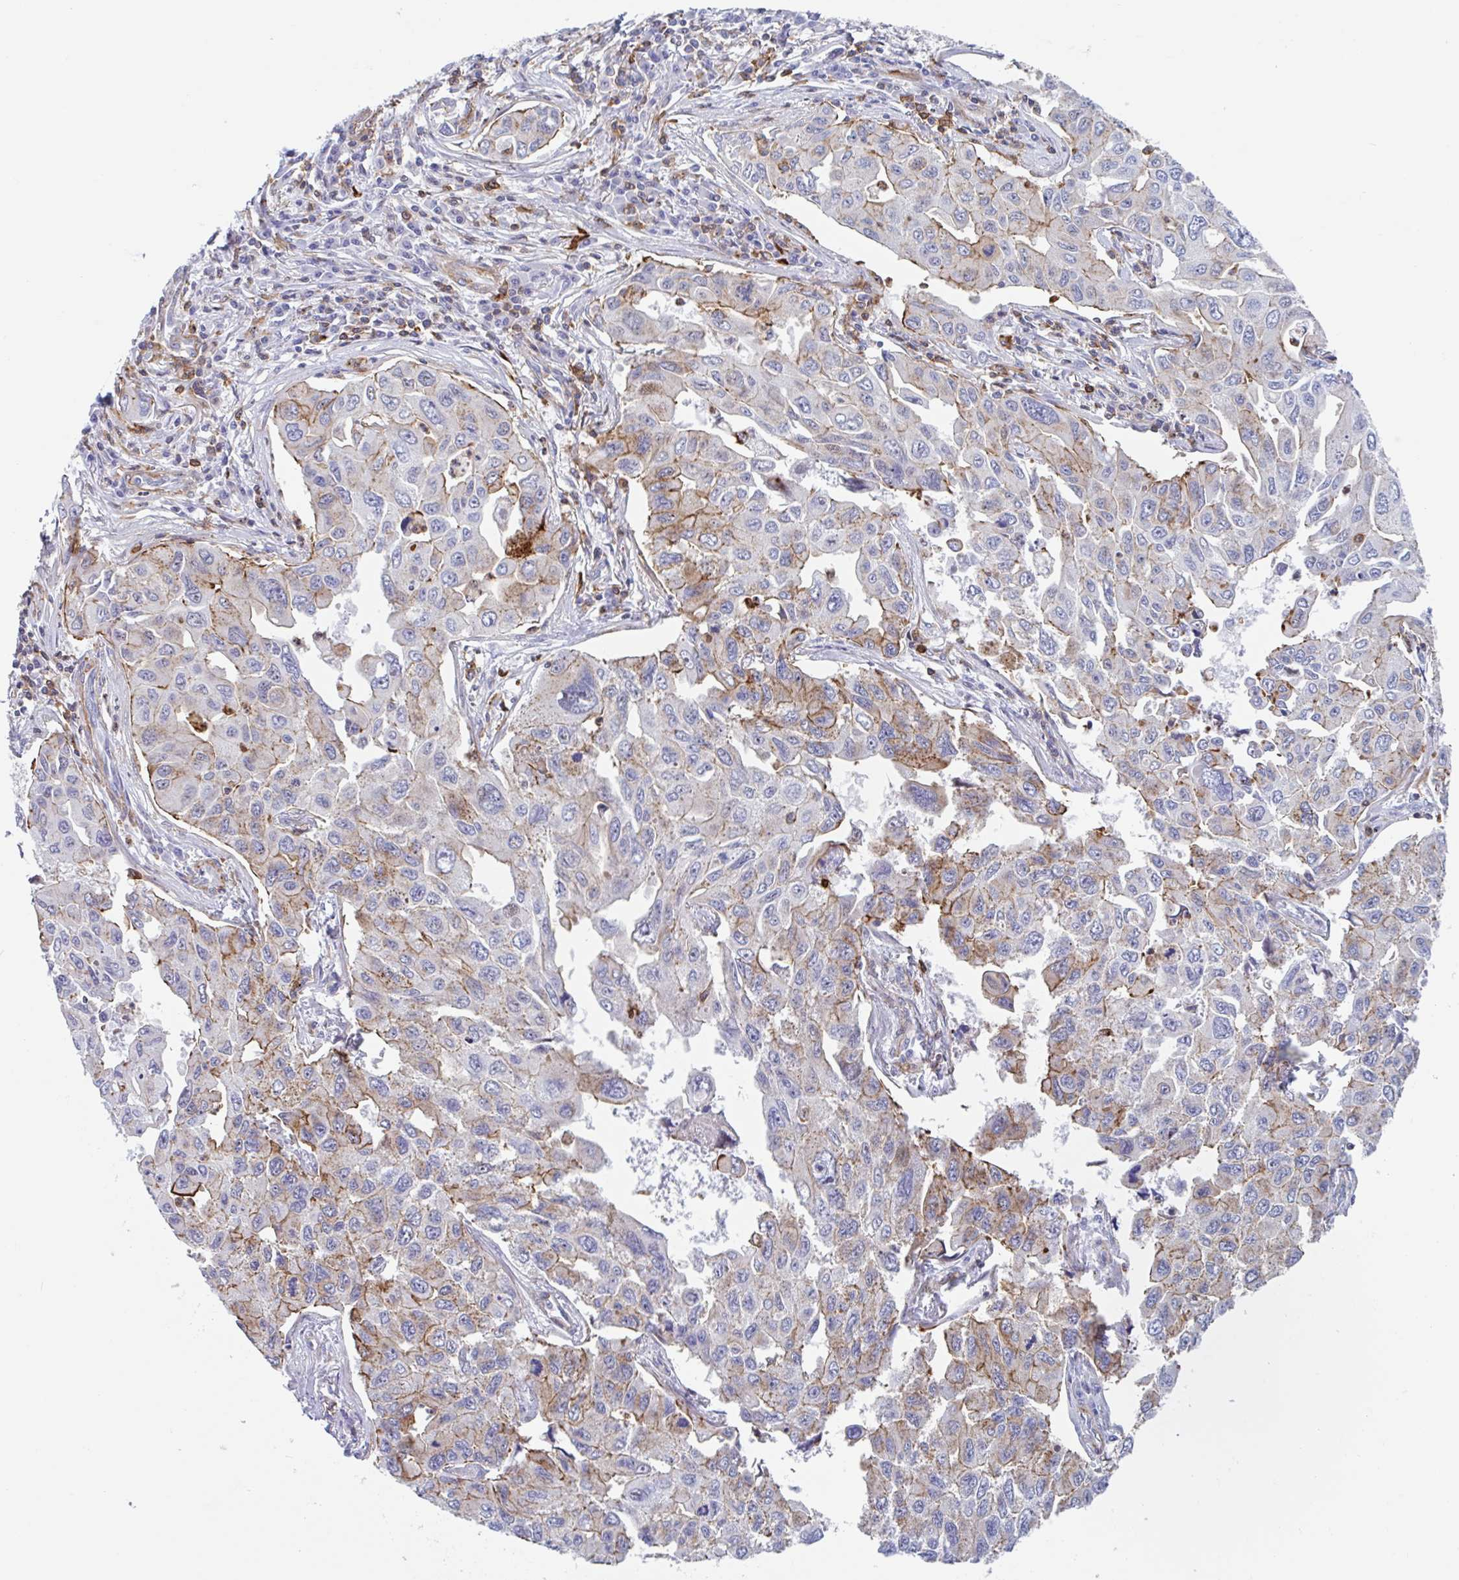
{"staining": {"intensity": "moderate", "quantity": "<25%", "location": "cytoplasmic/membranous"}, "tissue": "lung cancer", "cell_type": "Tumor cells", "image_type": "cancer", "snomed": [{"axis": "morphology", "description": "Adenocarcinoma, NOS"}, {"axis": "topography", "description": "Lung"}], "caption": "An immunohistochemistry image of tumor tissue is shown. Protein staining in brown shows moderate cytoplasmic/membranous positivity in lung cancer (adenocarcinoma) within tumor cells. (DAB IHC with brightfield microscopy, high magnification).", "gene": "EFHD1", "patient": {"sex": "male", "age": 64}}